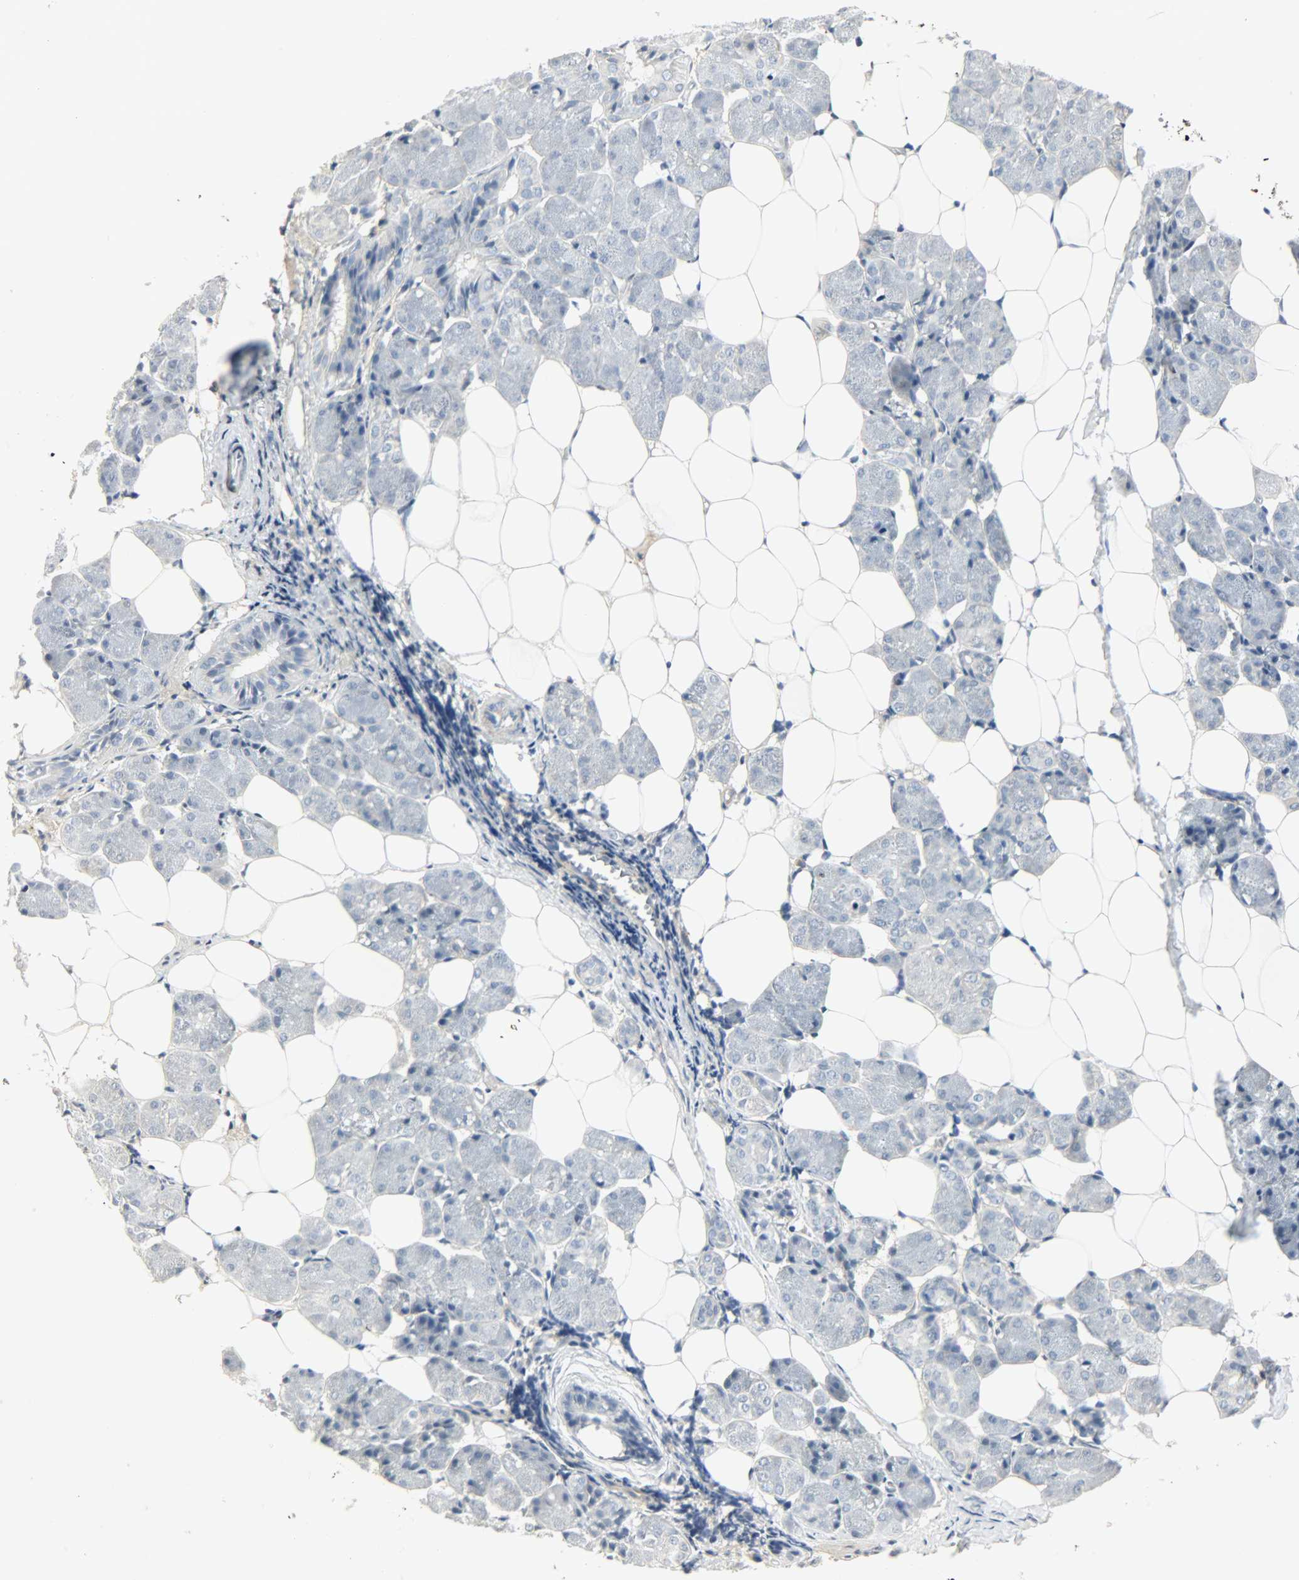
{"staining": {"intensity": "negative", "quantity": "none", "location": "none"}, "tissue": "salivary gland", "cell_type": "Glandular cells", "image_type": "normal", "snomed": [{"axis": "morphology", "description": "Normal tissue, NOS"}, {"axis": "morphology", "description": "Adenoma, NOS"}, {"axis": "topography", "description": "Salivary gland"}], "caption": "Salivary gland was stained to show a protein in brown. There is no significant positivity in glandular cells.", "gene": "ENPEP", "patient": {"sex": "female", "age": 32}}